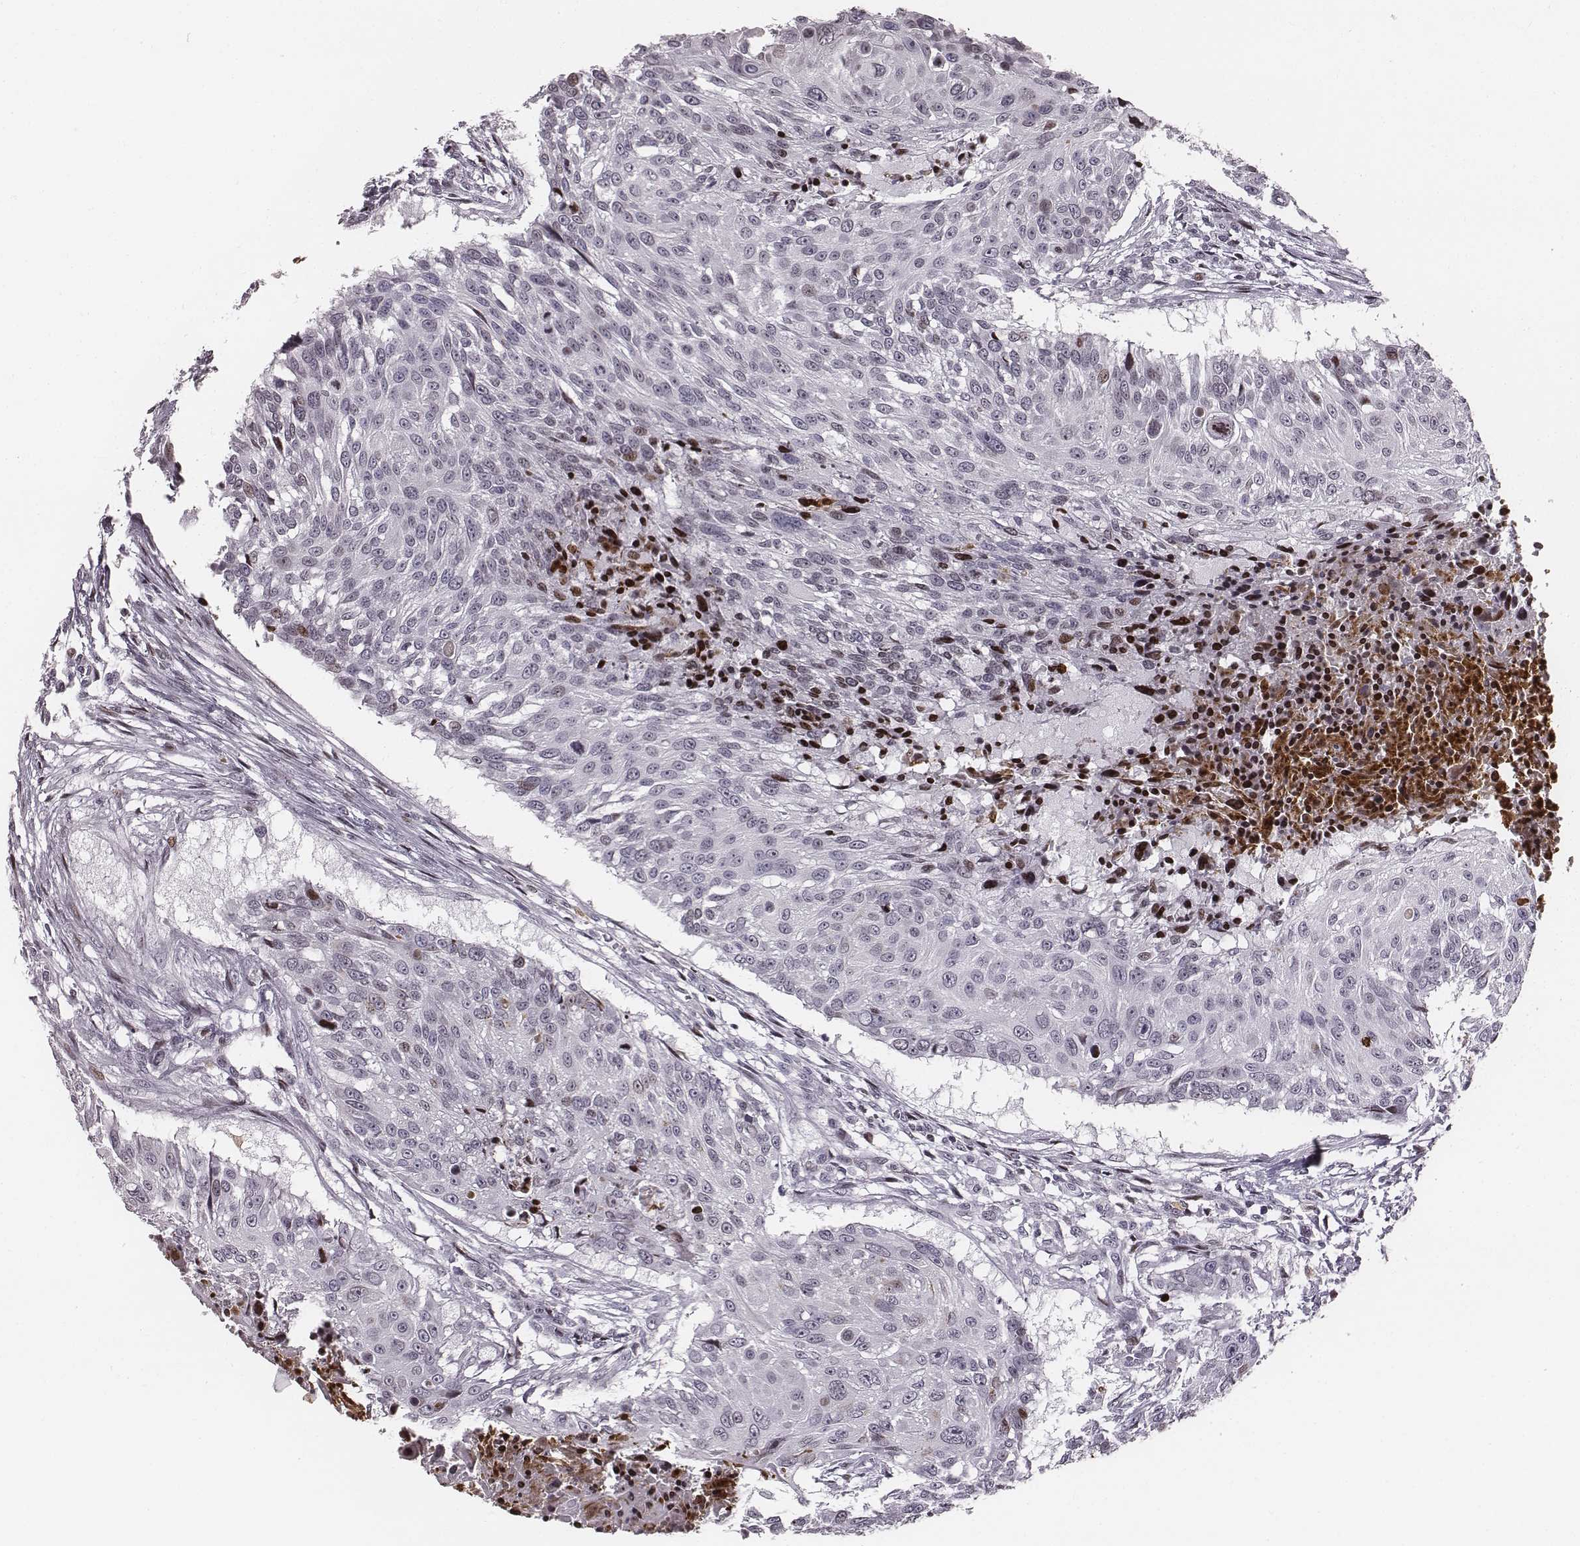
{"staining": {"intensity": "negative", "quantity": "none", "location": "none"}, "tissue": "urothelial cancer", "cell_type": "Tumor cells", "image_type": "cancer", "snomed": [{"axis": "morphology", "description": "Urothelial carcinoma, NOS"}, {"axis": "topography", "description": "Urinary bladder"}], "caption": "High power microscopy micrograph of an immunohistochemistry histopathology image of urothelial cancer, revealing no significant positivity in tumor cells.", "gene": "NDC1", "patient": {"sex": "male", "age": 55}}